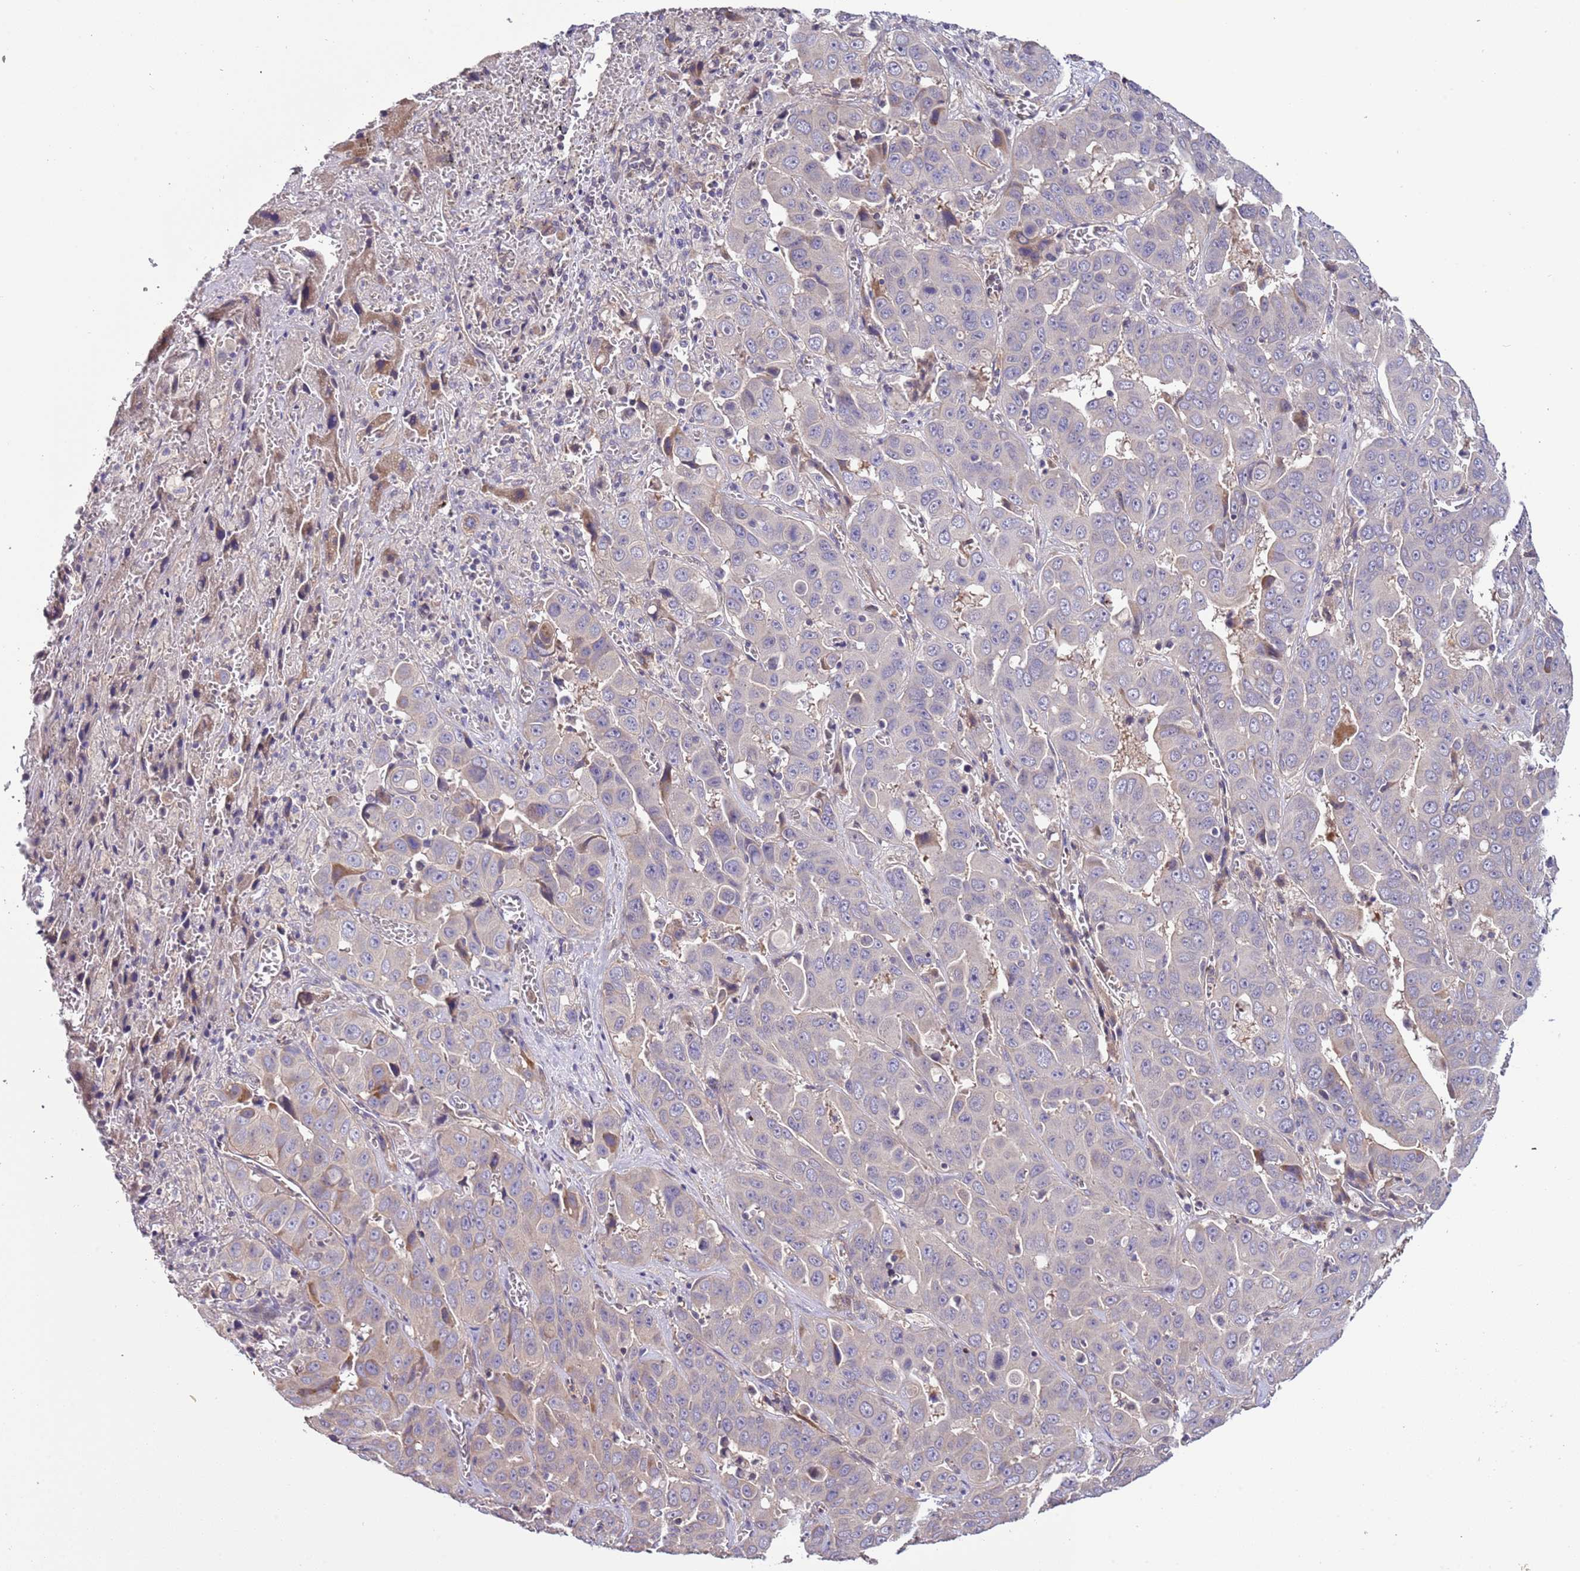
{"staining": {"intensity": "moderate", "quantity": "<25%", "location": "cytoplasmic/membranous"}, "tissue": "liver cancer", "cell_type": "Tumor cells", "image_type": "cancer", "snomed": [{"axis": "morphology", "description": "Cholangiocarcinoma"}, {"axis": "topography", "description": "Liver"}], "caption": "Protein expression analysis of human liver cancer reveals moderate cytoplasmic/membranous positivity in about <25% of tumor cells. The staining is performed using DAB (3,3'-diaminobenzidine) brown chromogen to label protein expression. The nuclei are counter-stained blue using hematoxylin.", "gene": "LAMB4", "patient": {"sex": "female", "age": 52}}